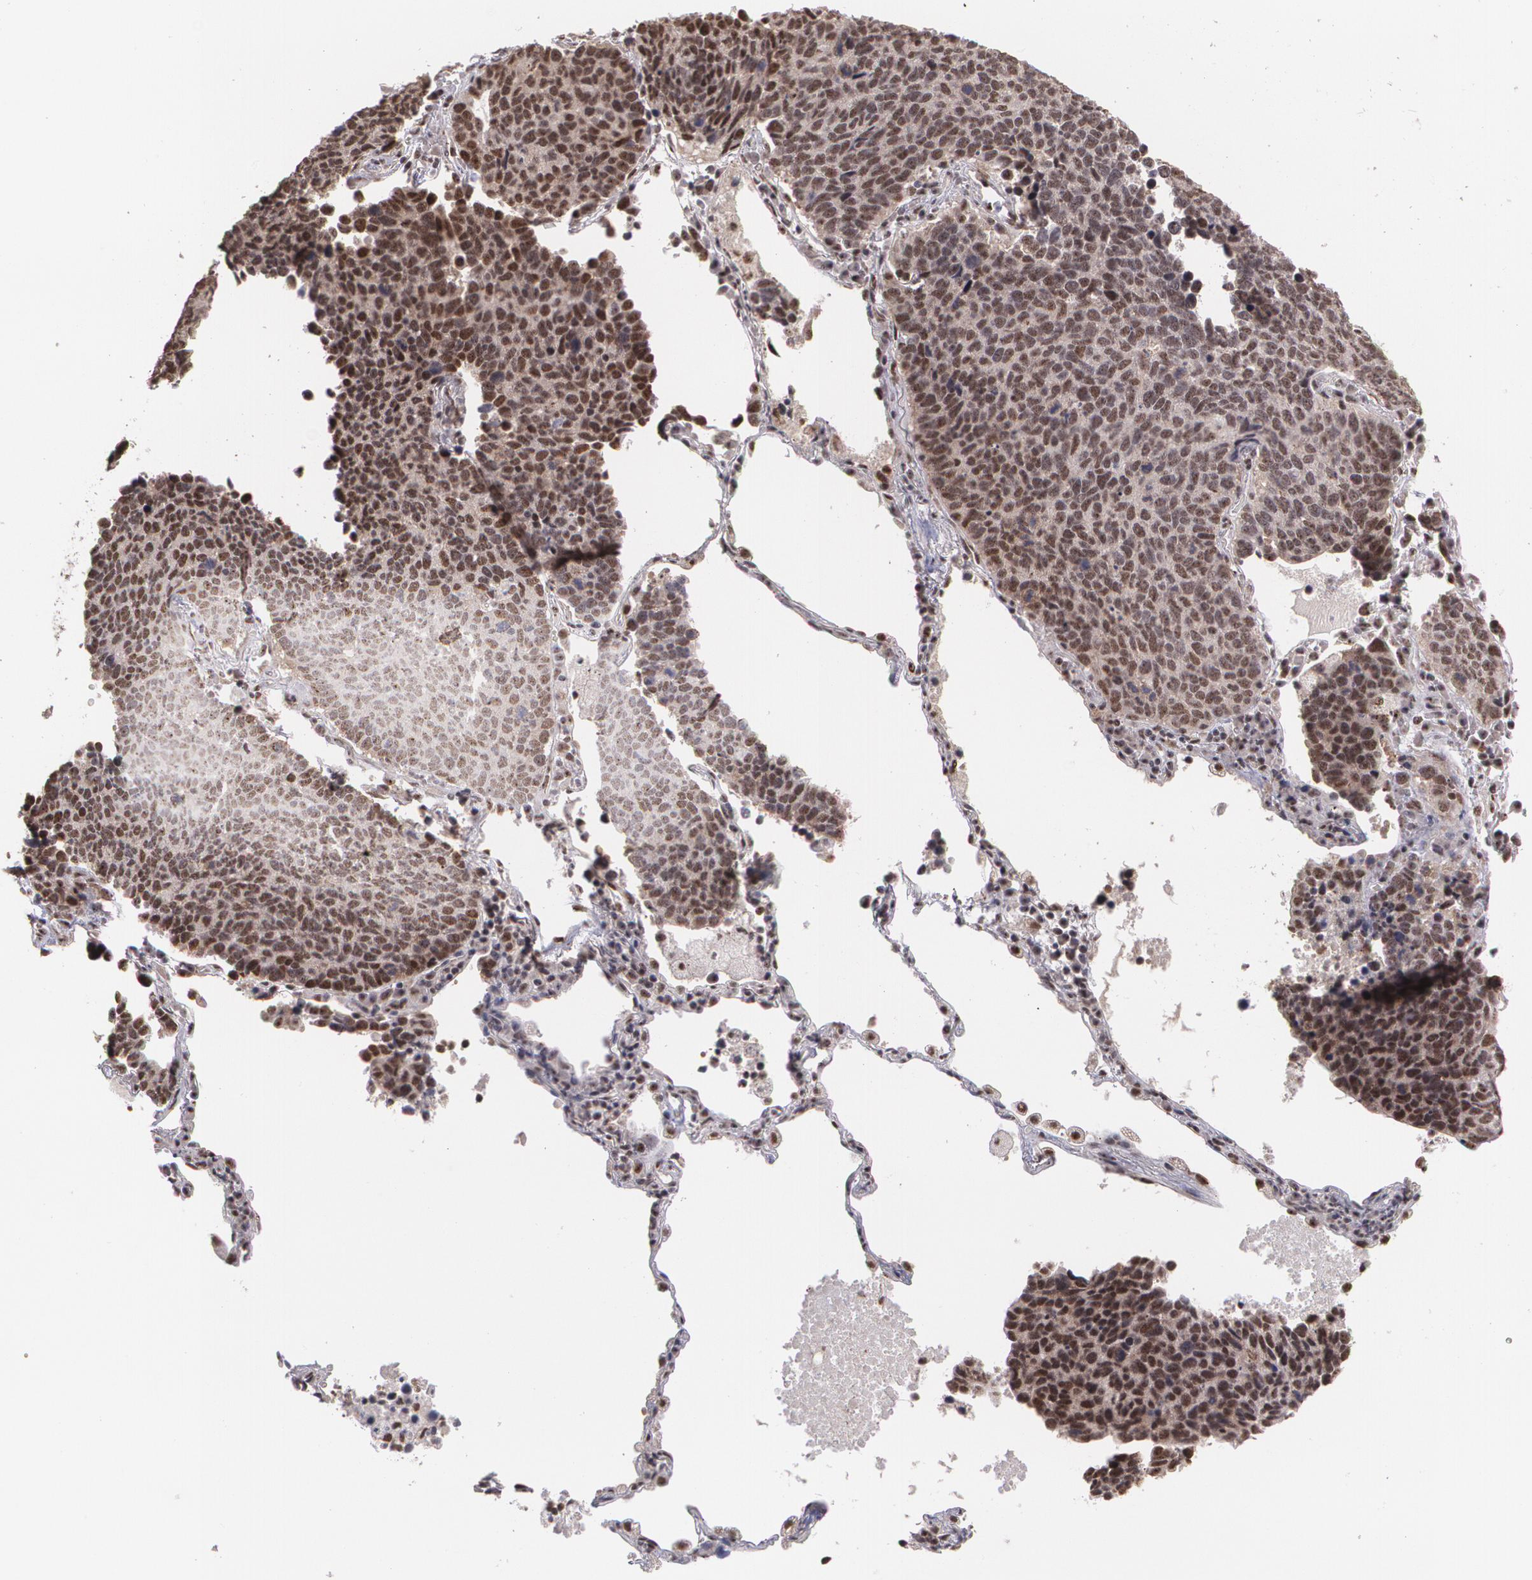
{"staining": {"intensity": "strong", "quantity": ">75%", "location": "nuclear"}, "tissue": "lung cancer", "cell_type": "Tumor cells", "image_type": "cancer", "snomed": [{"axis": "morphology", "description": "Neoplasm, malignant, NOS"}, {"axis": "topography", "description": "Lung"}], "caption": "This histopathology image reveals immunohistochemistry (IHC) staining of lung cancer (neoplasm (malignant)), with high strong nuclear expression in about >75% of tumor cells.", "gene": "C6orf15", "patient": {"sex": "female", "age": 75}}